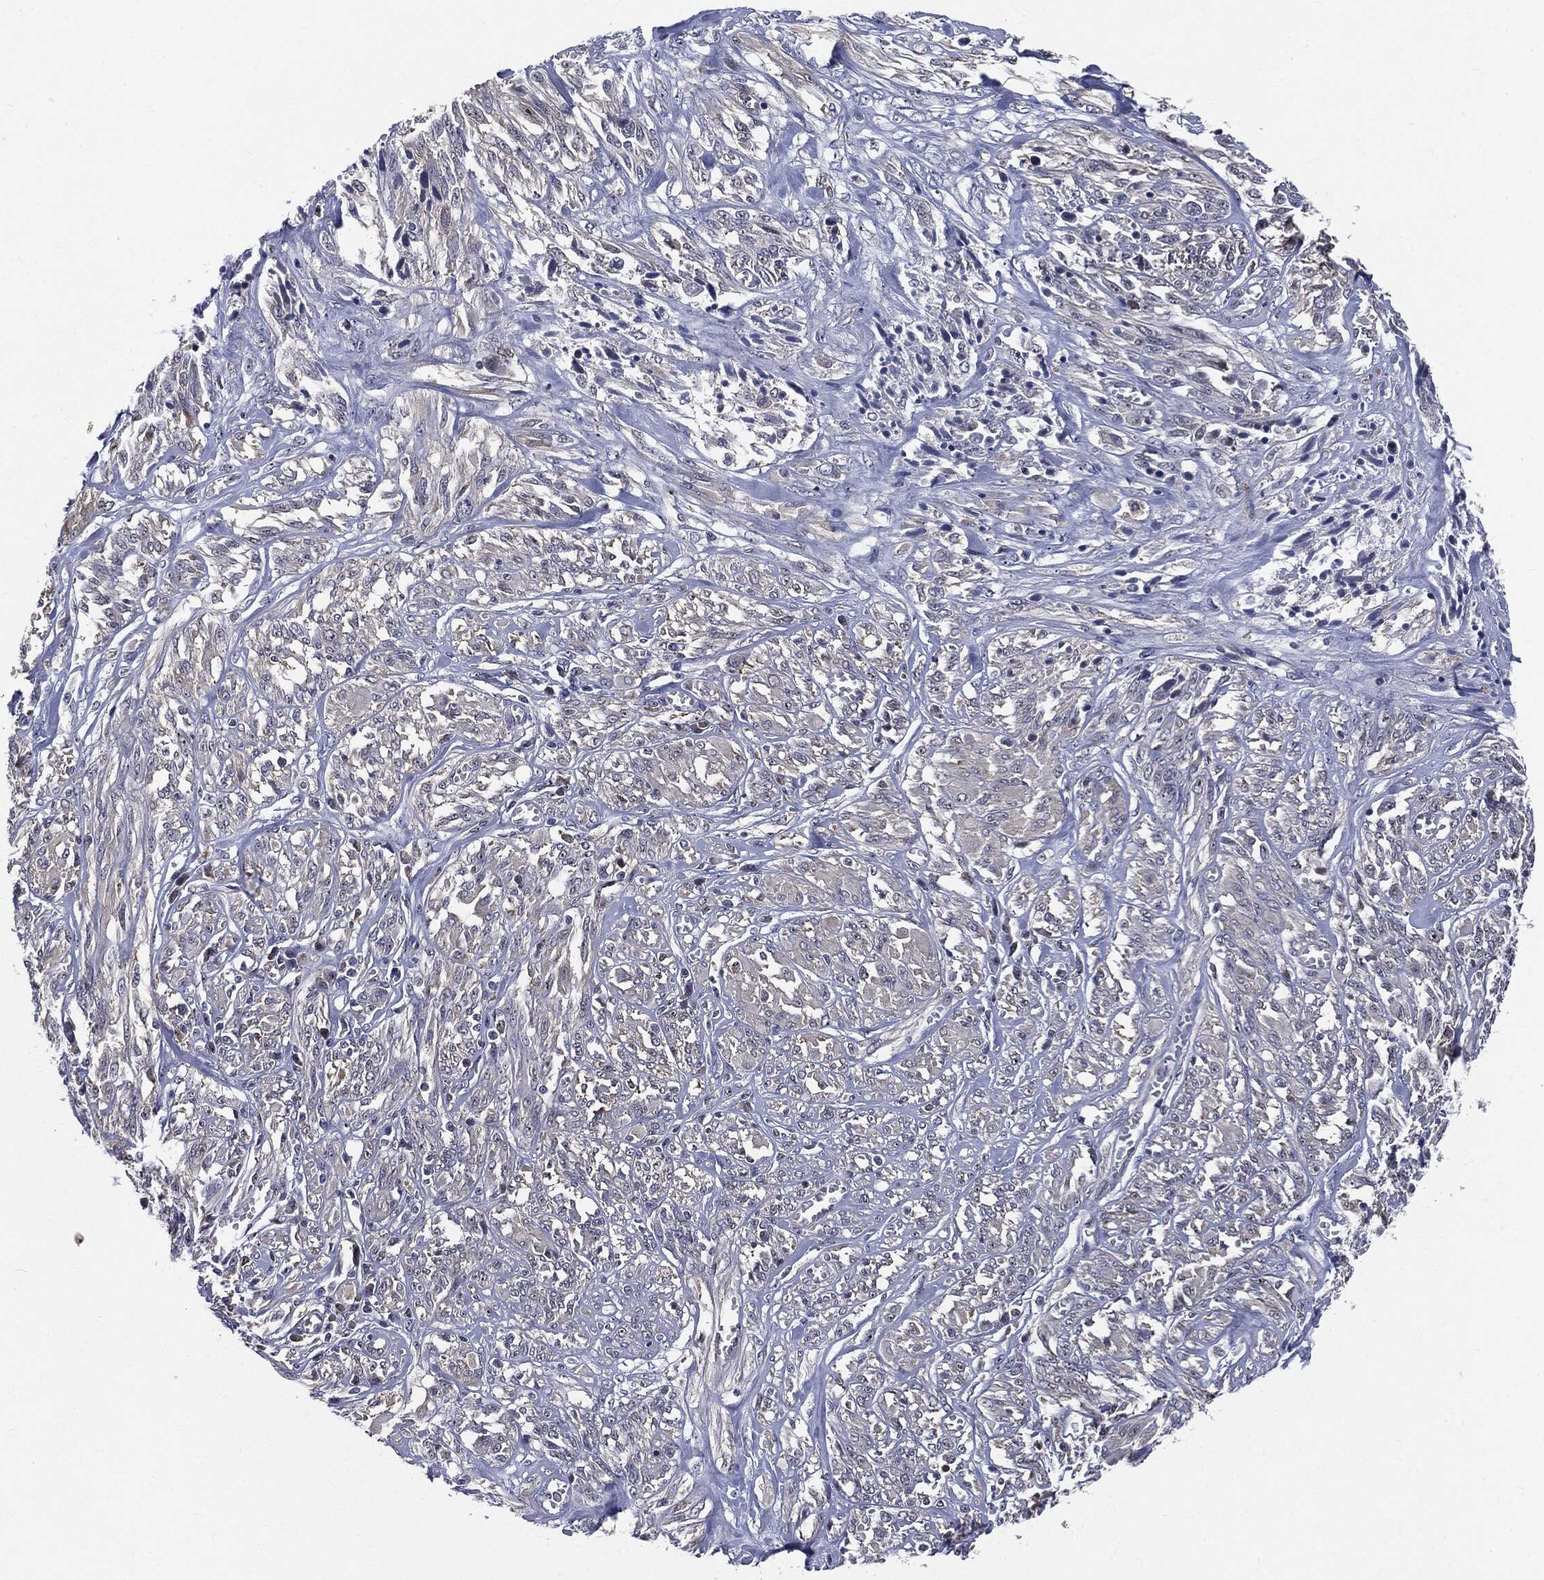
{"staining": {"intensity": "negative", "quantity": "none", "location": "none"}, "tissue": "melanoma", "cell_type": "Tumor cells", "image_type": "cancer", "snomed": [{"axis": "morphology", "description": "Malignant melanoma, NOS"}, {"axis": "topography", "description": "Skin"}], "caption": "This is a image of immunohistochemistry (IHC) staining of malignant melanoma, which shows no expression in tumor cells.", "gene": "TRMT1L", "patient": {"sex": "female", "age": 91}}